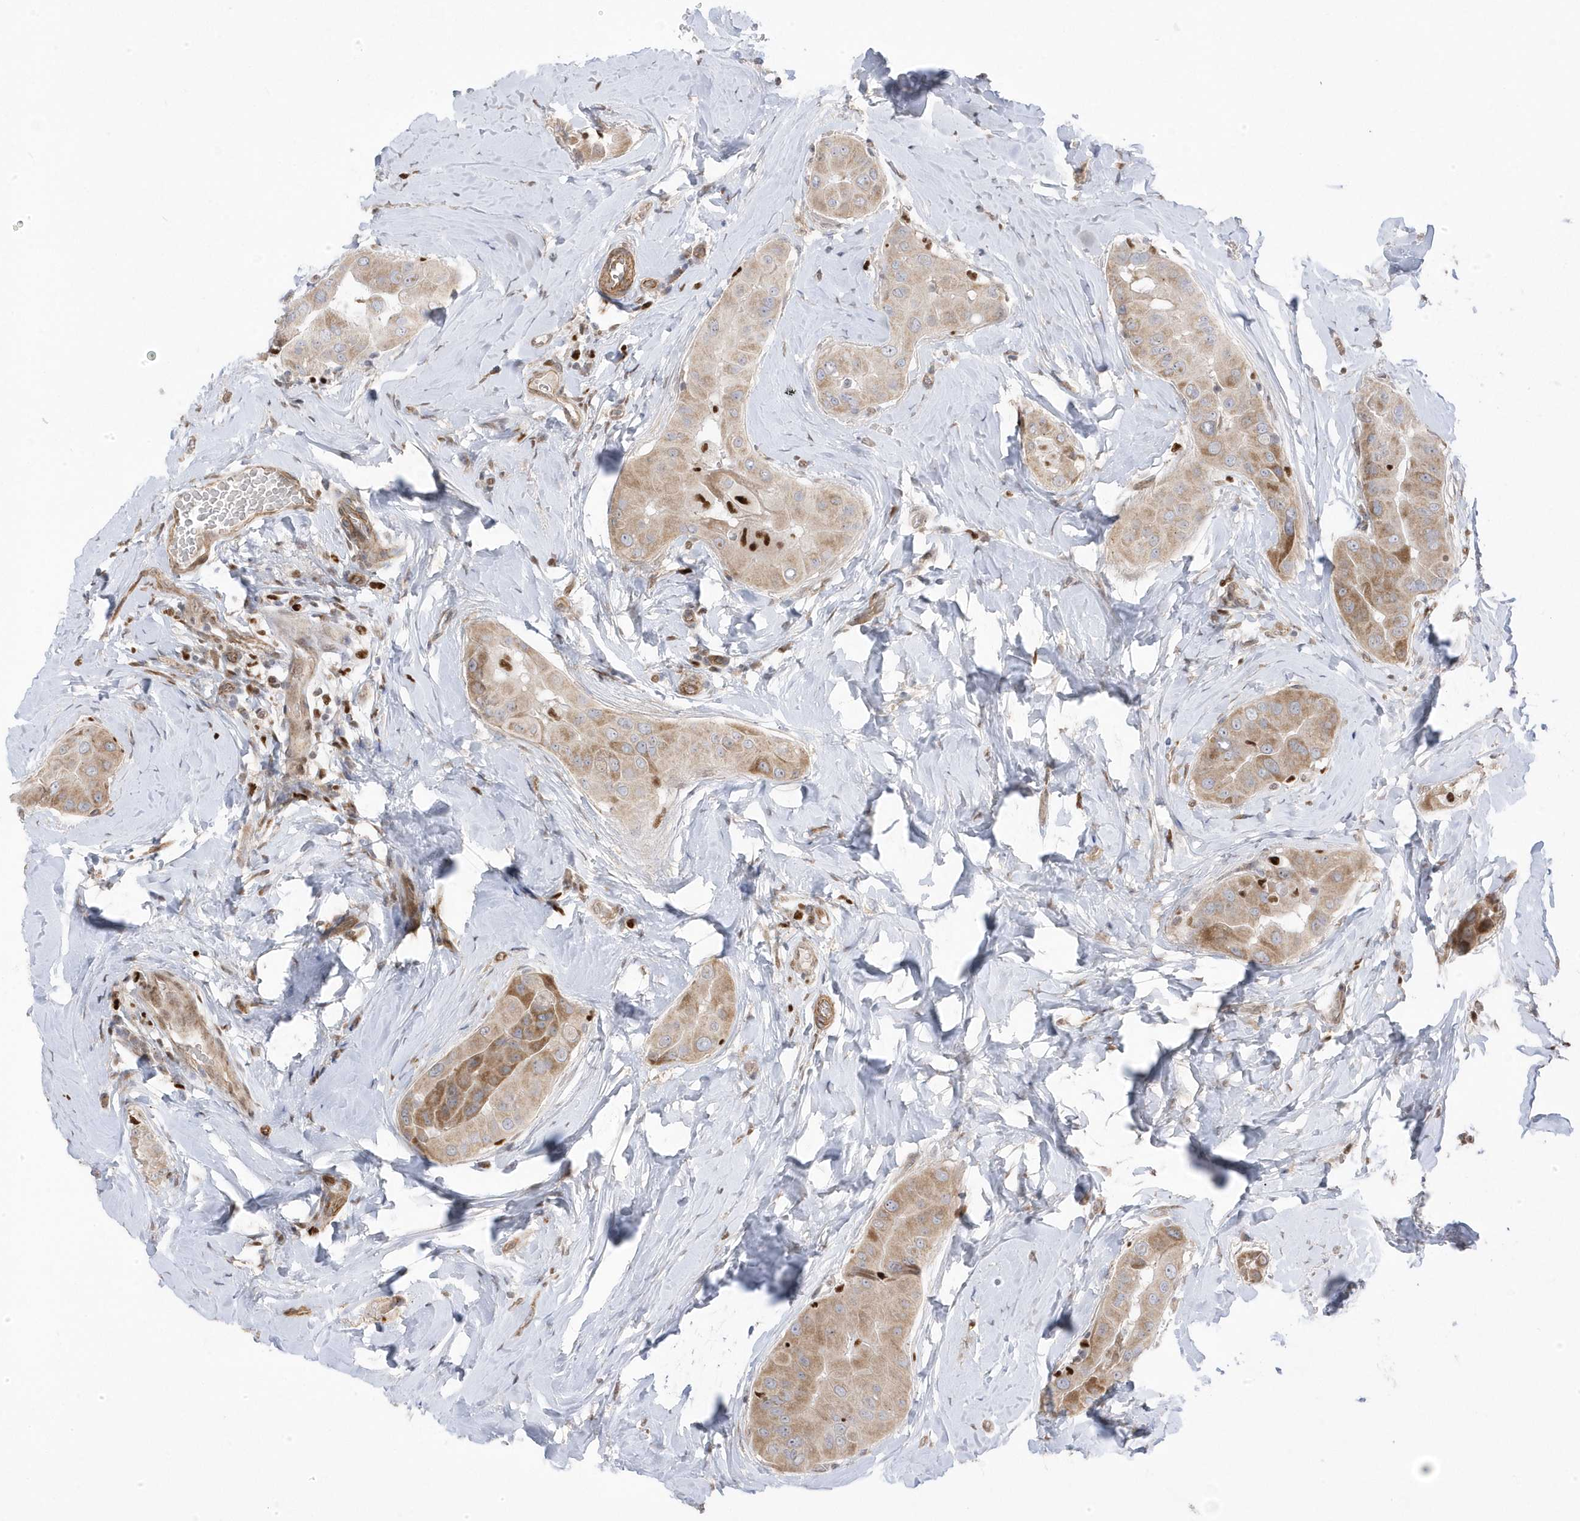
{"staining": {"intensity": "moderate", "quantity": "25%-75%", "location": "cytoplasmic/membranous"}, "tissue": "thyroid cancer", "cell_type": "Tumor cells", "image_type": "cancer", "snomed": [{"axis": "morphology", "description": "Papillary adenocarcinoma, NOS"}, {"axis": "topography", "description": "Thyroid gland"}], "caption": "Immunohistochemical staining of thyroid papillary adenocarcinoma displays medium levels of moderate cytoplasmic/membranous protein positivity in about 25%-75% of tumor cells.", "gene": "GTPBP6", "patient": {"sex": "male", "age": 33}}